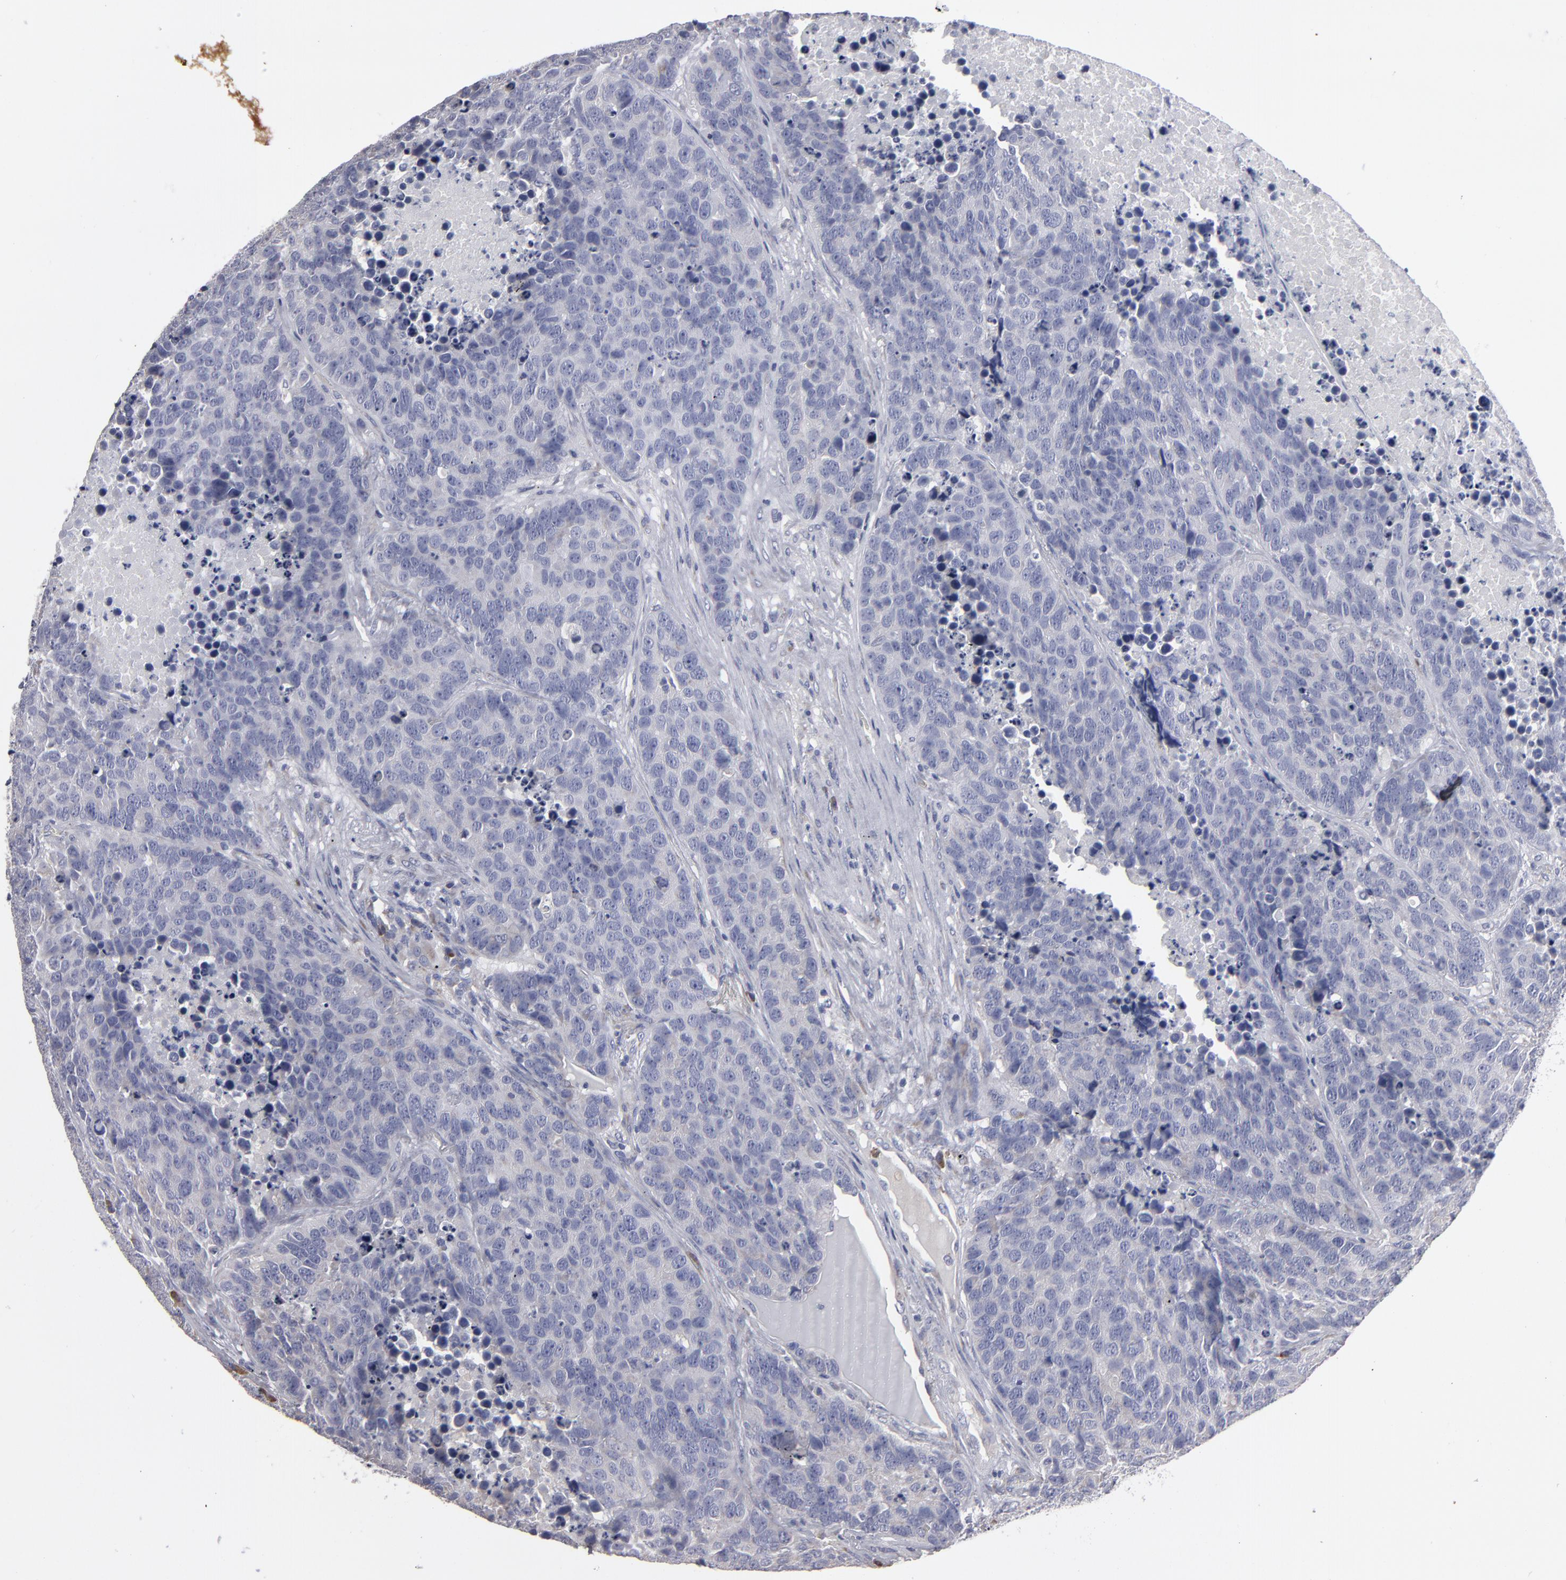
{"staining": {"intensity": "weak", "quantity": "25%-75%", "location": "cytoplasmic/membranous"}, "tissue": "carcinoid", "cell_type": "Tumor cells", "image_type": "cancer", "snomed": [{"axis": "morphology", "description": "Carcinoid, malignant, NOS"}, {"axis": "topography", "description": "Lung"}], "caption": "Tumor cells reveal low levels of weak cytoplasmic/membranous expression in about 25%-75% of cells in human malignant carcinoid.", "gene": "CCDC80", "patient": {"sex": "male", "age": 60}}